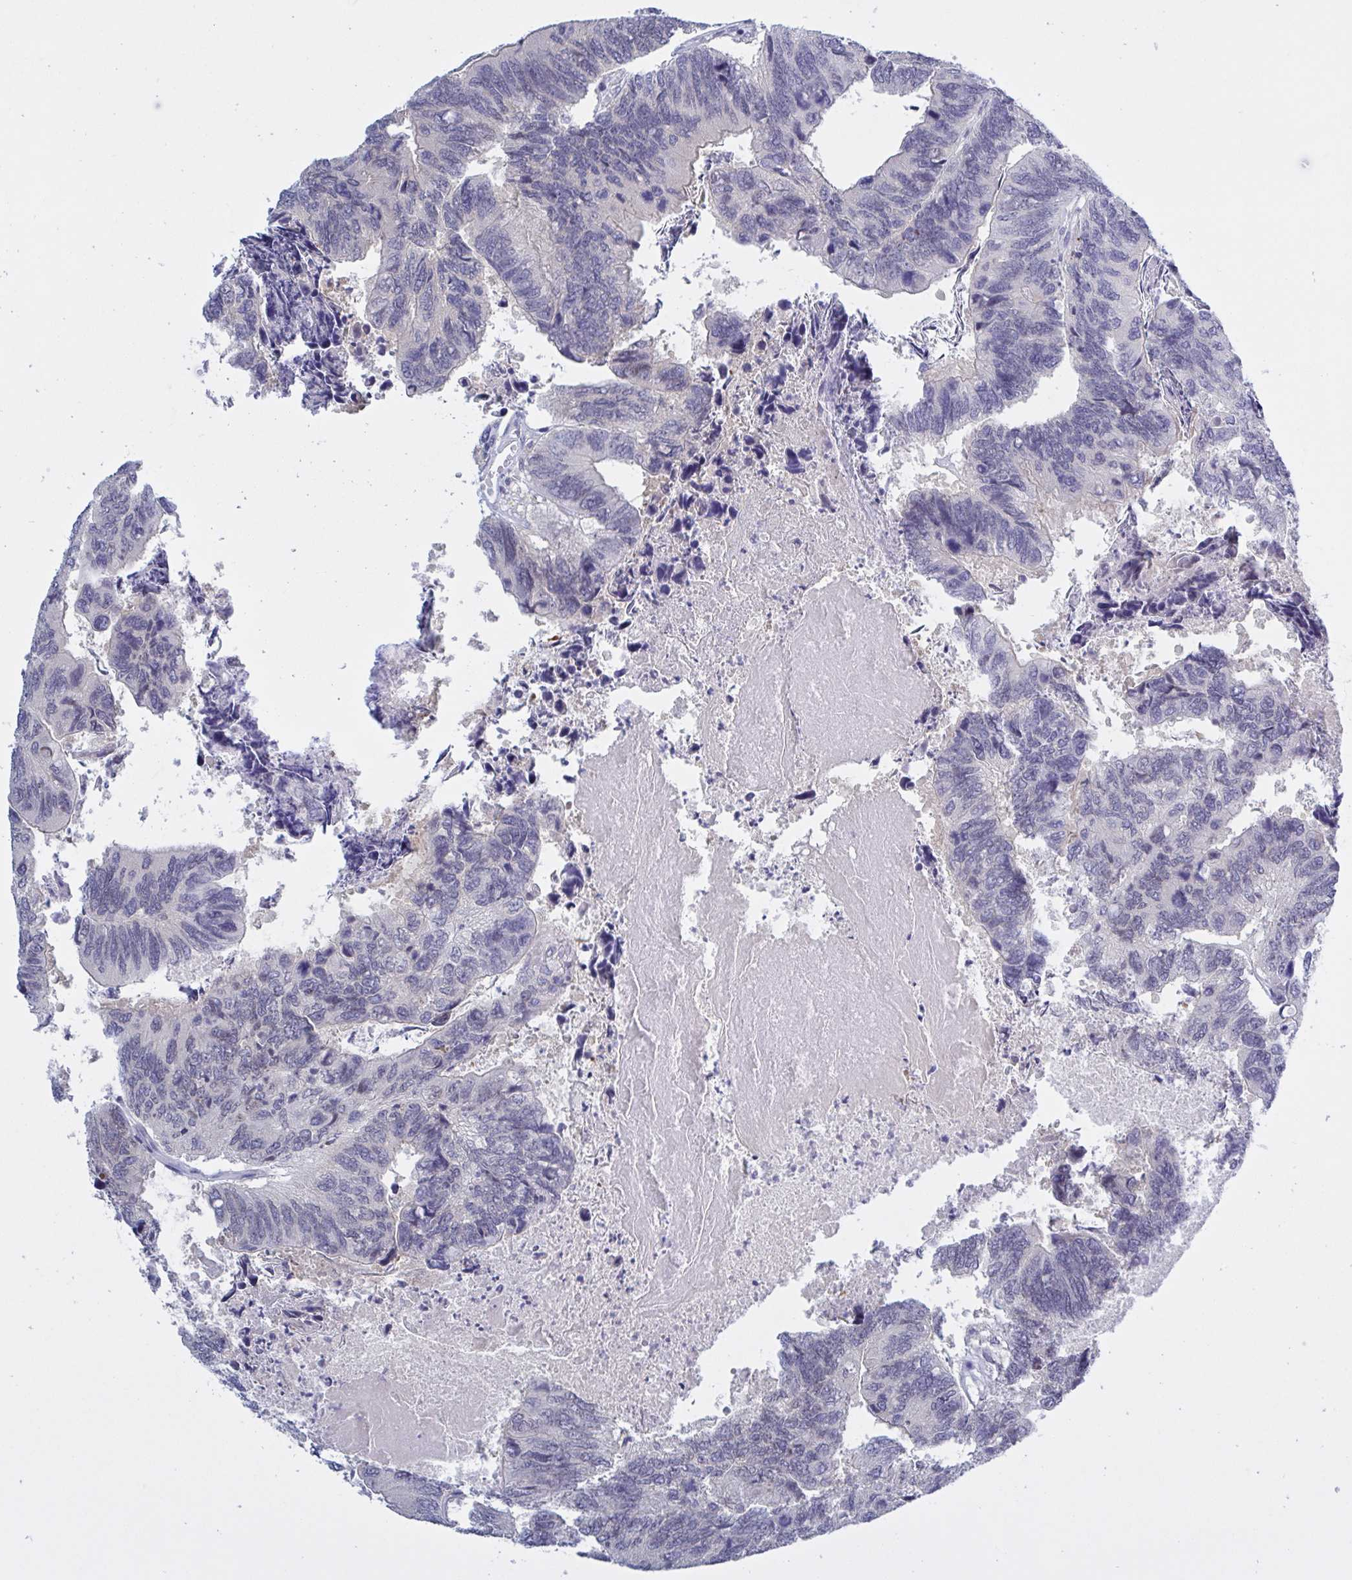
{"staining": {"intensity": "negative", "quantity": "none", "location": "none"}, "tissue": "colorectal cancer", "cell_type": "Tumor cells", "image_type": "cancer", "snomed": [{"axis": "morphology", "description": "Adenocarcinoma, NOS"}, {"axis": "topography", "description": "Colon"}], "caption": "Tumor cells show no significant staining in adenocarcinoma (colorectal). (Stains: DAB (3,3'-diaminobenzidine) IHC with hematoxylin counter stain, Microscopy: brightfield microscopy at high magnification).", "gene": "SERPINB13", "patient": {"sex": "female", "age": 67}}